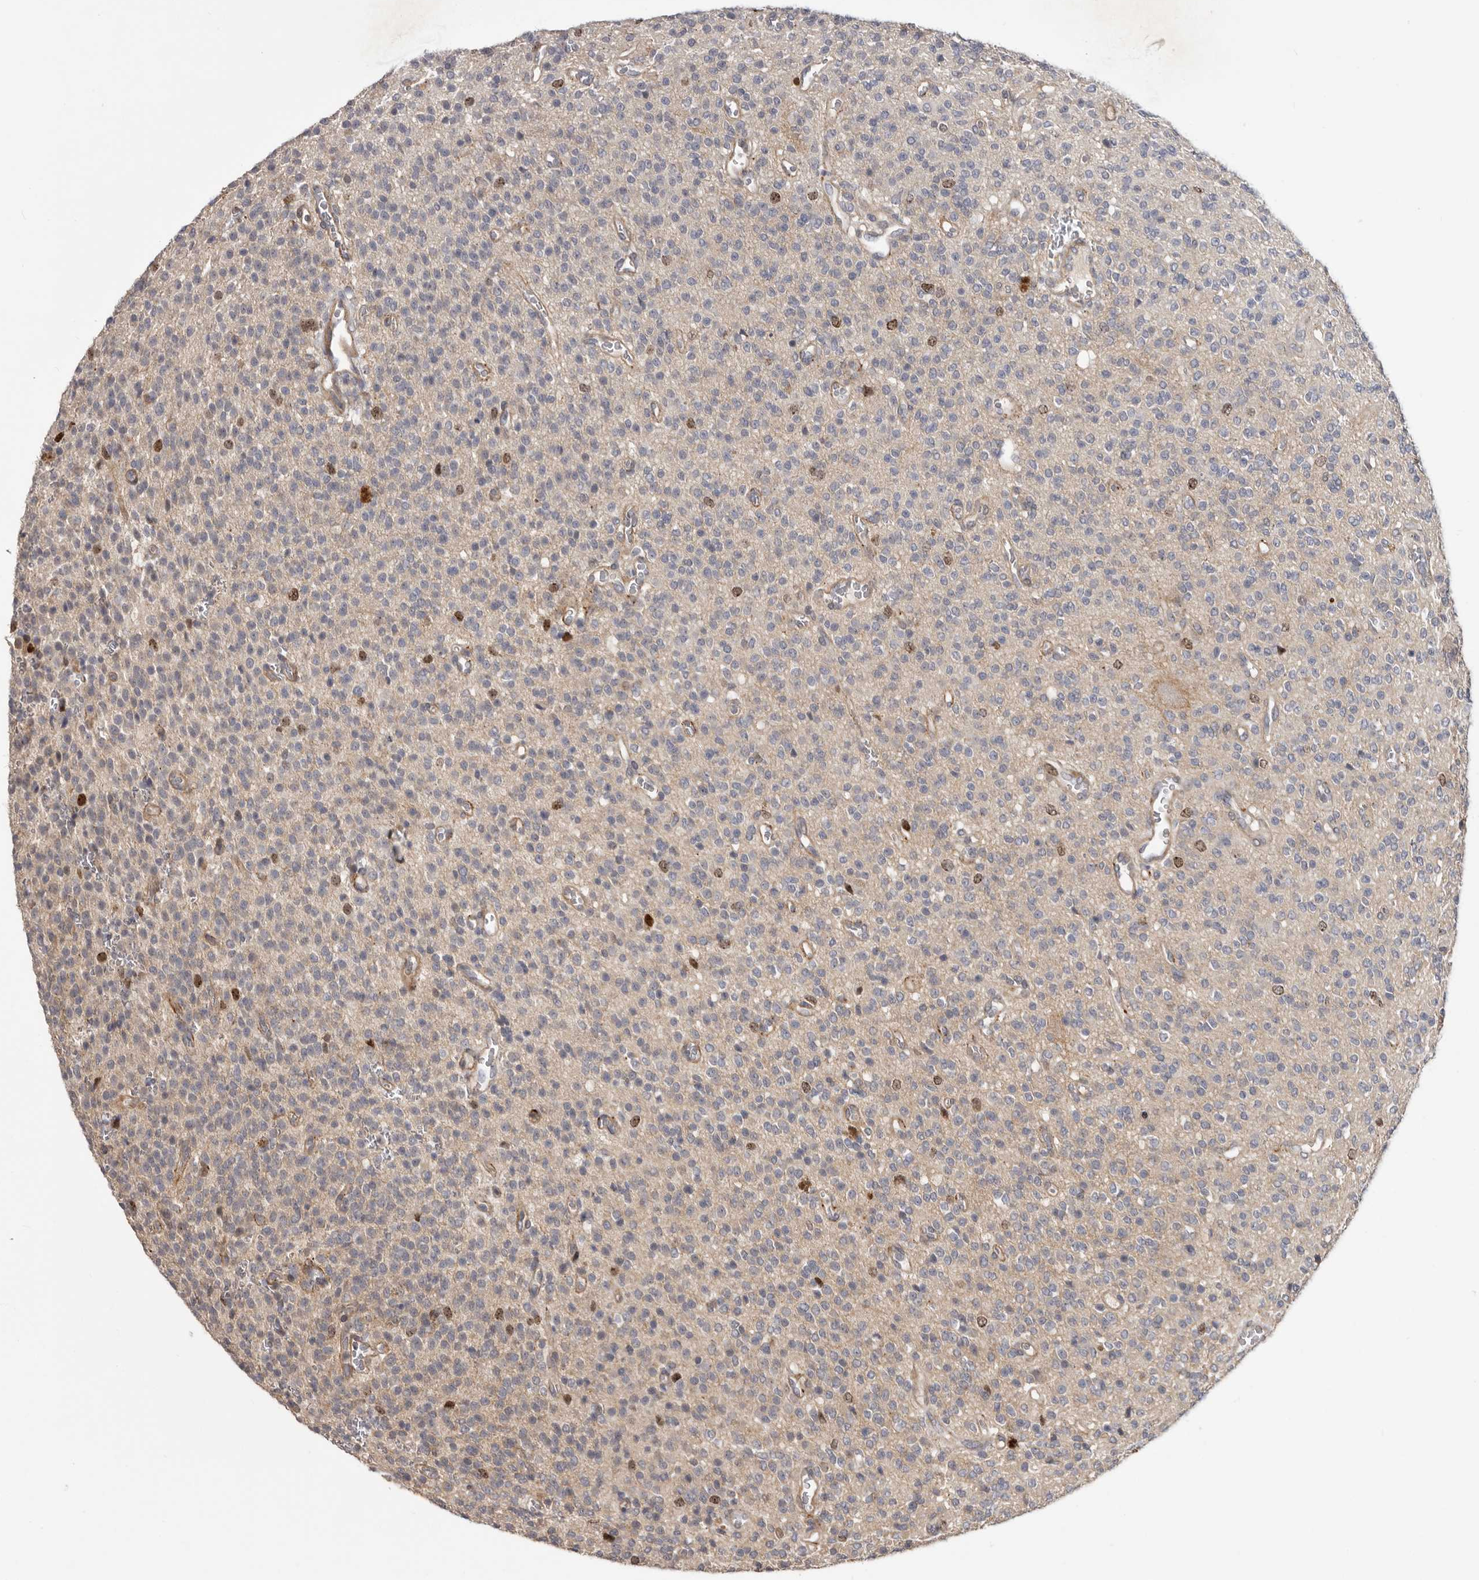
{"staining": {"intensity": "moderate", "quantity": "<25%", "location": "nuclear"}, "tissue": "glioma", "cell_type": "Tumor cells", "image_type": "cancer", "snomed": [{"axis": "morphology", "description": "Glioma, malignant, High grade"}, {"axis": "topography", "description": "Brain"}], "caption": "High-magnification brightfield microscopy of malignant glioma (high-grade) stained with DAB (3,3'-diaminobenzidine) (brown) and counterstained with hematoxylin (blue). tumor cells exhibit moderate nuclear positivity is appreciated in about<25% of cells. (brown staining indicates protein expression, while blue staining denotes nuclei).", "gene": "CDCA8", "patient": {"sex": "male", "age": 34}}